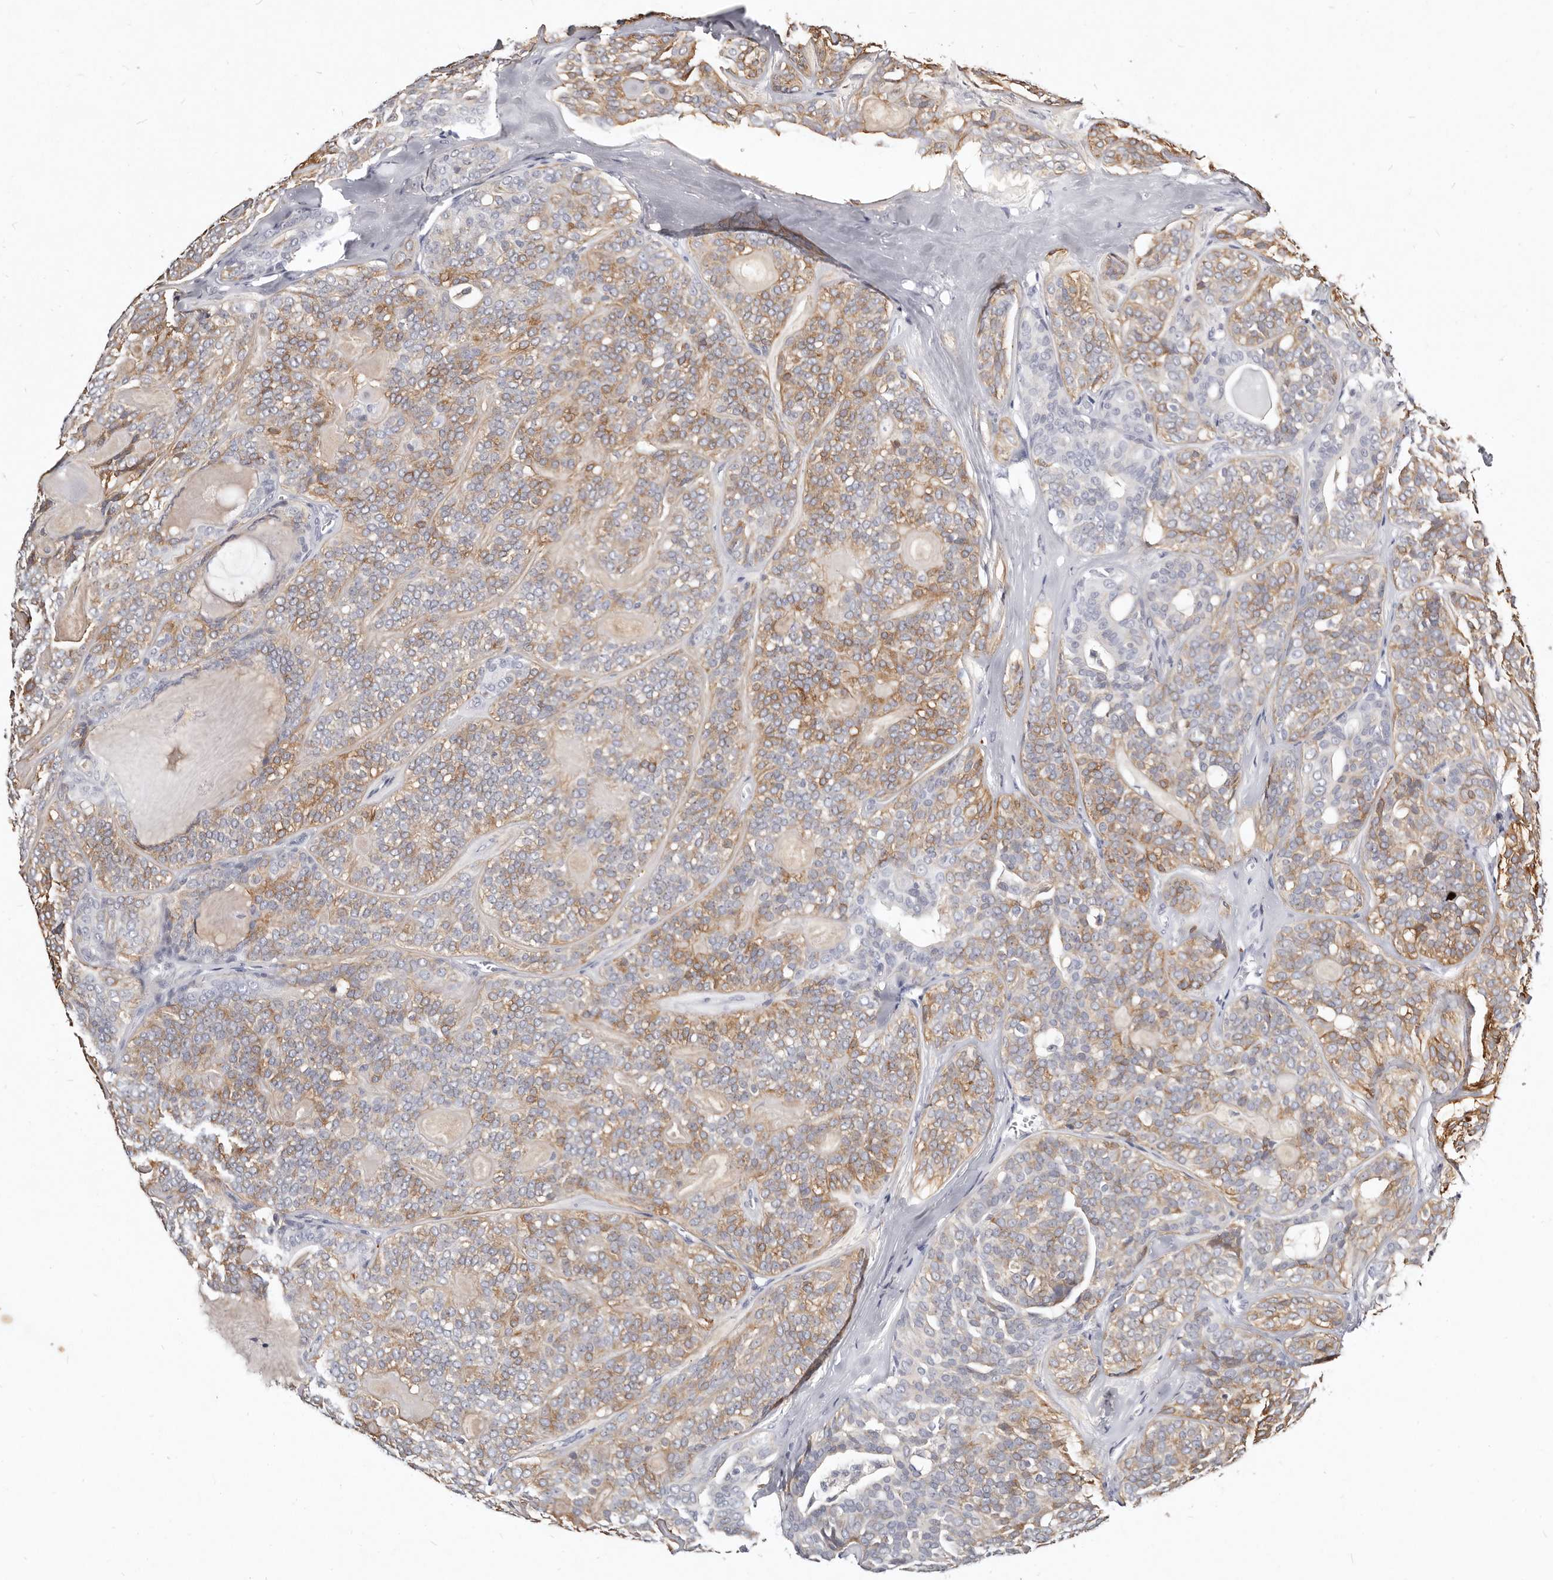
{"staining": {"intensity": "moderate", "quantity": "25%-75%", "location": "cytoplasmic/membranous"}, "tissue": "head and neck cancer", "cell_type": "Tumor cells", "image_type": "cancer", "snomed": [{"axis": "morphology", "description": "Adenocarcinoma, NOS"}, {"axis": "topography", "description": "Head-Neck"}], "caption": "Protein analysis of head and neck cancer tissue exhibits moderate cytoplasmic/membranous expression in approximately 25%-75% of tumor cells.", "gene": "MRPS33", "patient": {"sex": "male", "age": 66}}